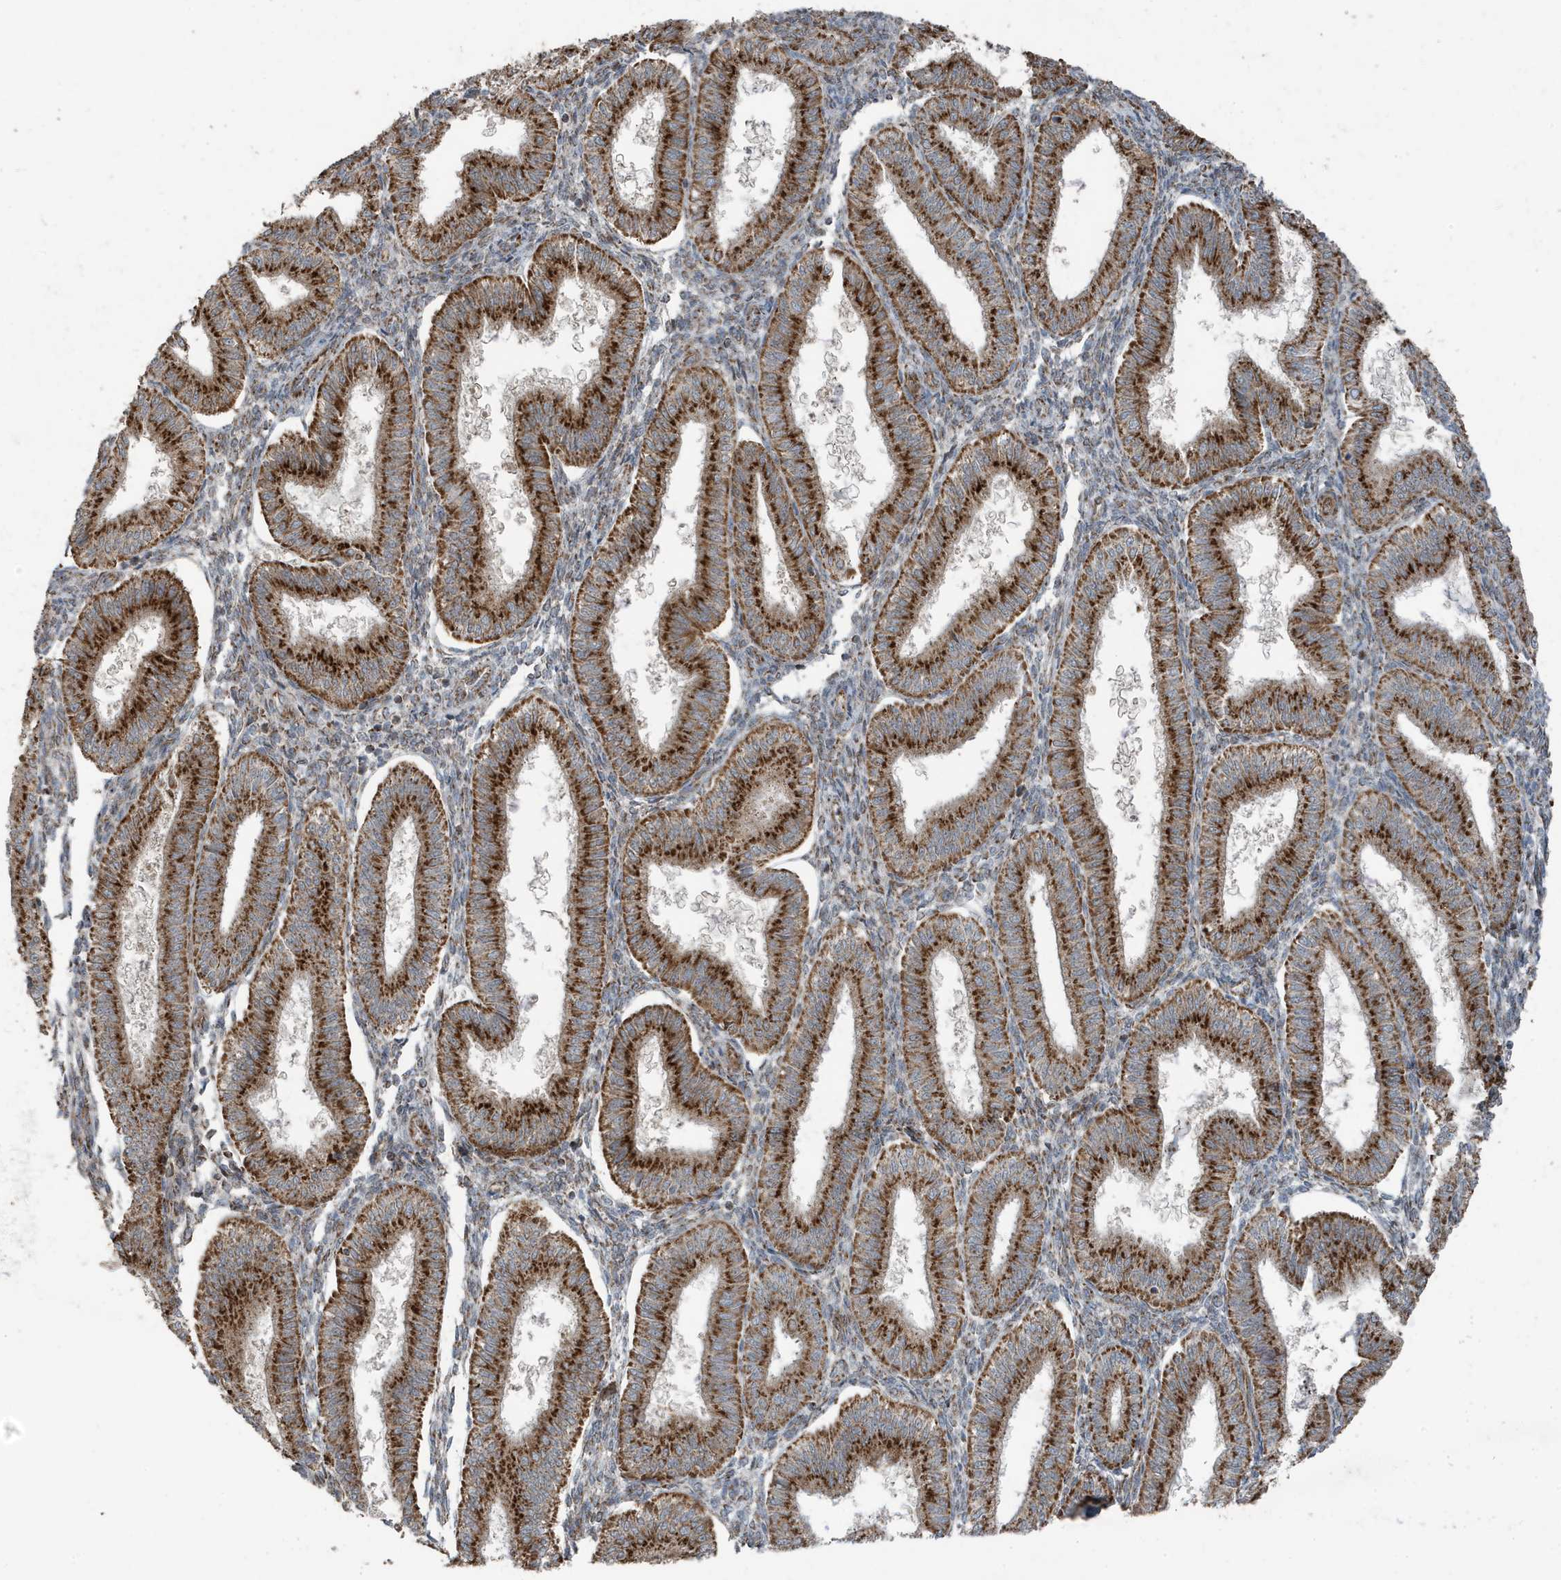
{"staining": {"intensity": "moderate", "quantity": "25%-75%", "location": "cytoplasmic/membranous"}, "tissue": "endometrium", "cell_type": "Cells in endometrial stroma", "image_type": "normal", "snomed": [{"axis": "morphology", "description": "Normal tissue, NOS"}, {"axis": "topography", "description": "Endometrium"}], "caption": "Immunohistochemical staining of normal endometrium displays medium levels of moderate cytoplasmic/membranous positivity in approximately 25%-75% of cells in endometrial stroma. The staining was performed using DAB (3,3'-diaminobenzidine), with brown indicating positive protein expression. Nuclei are stained blue with hematoxylin.", "gene": "GOLGA4", "patient": {"sex": "female", "age": 39}}